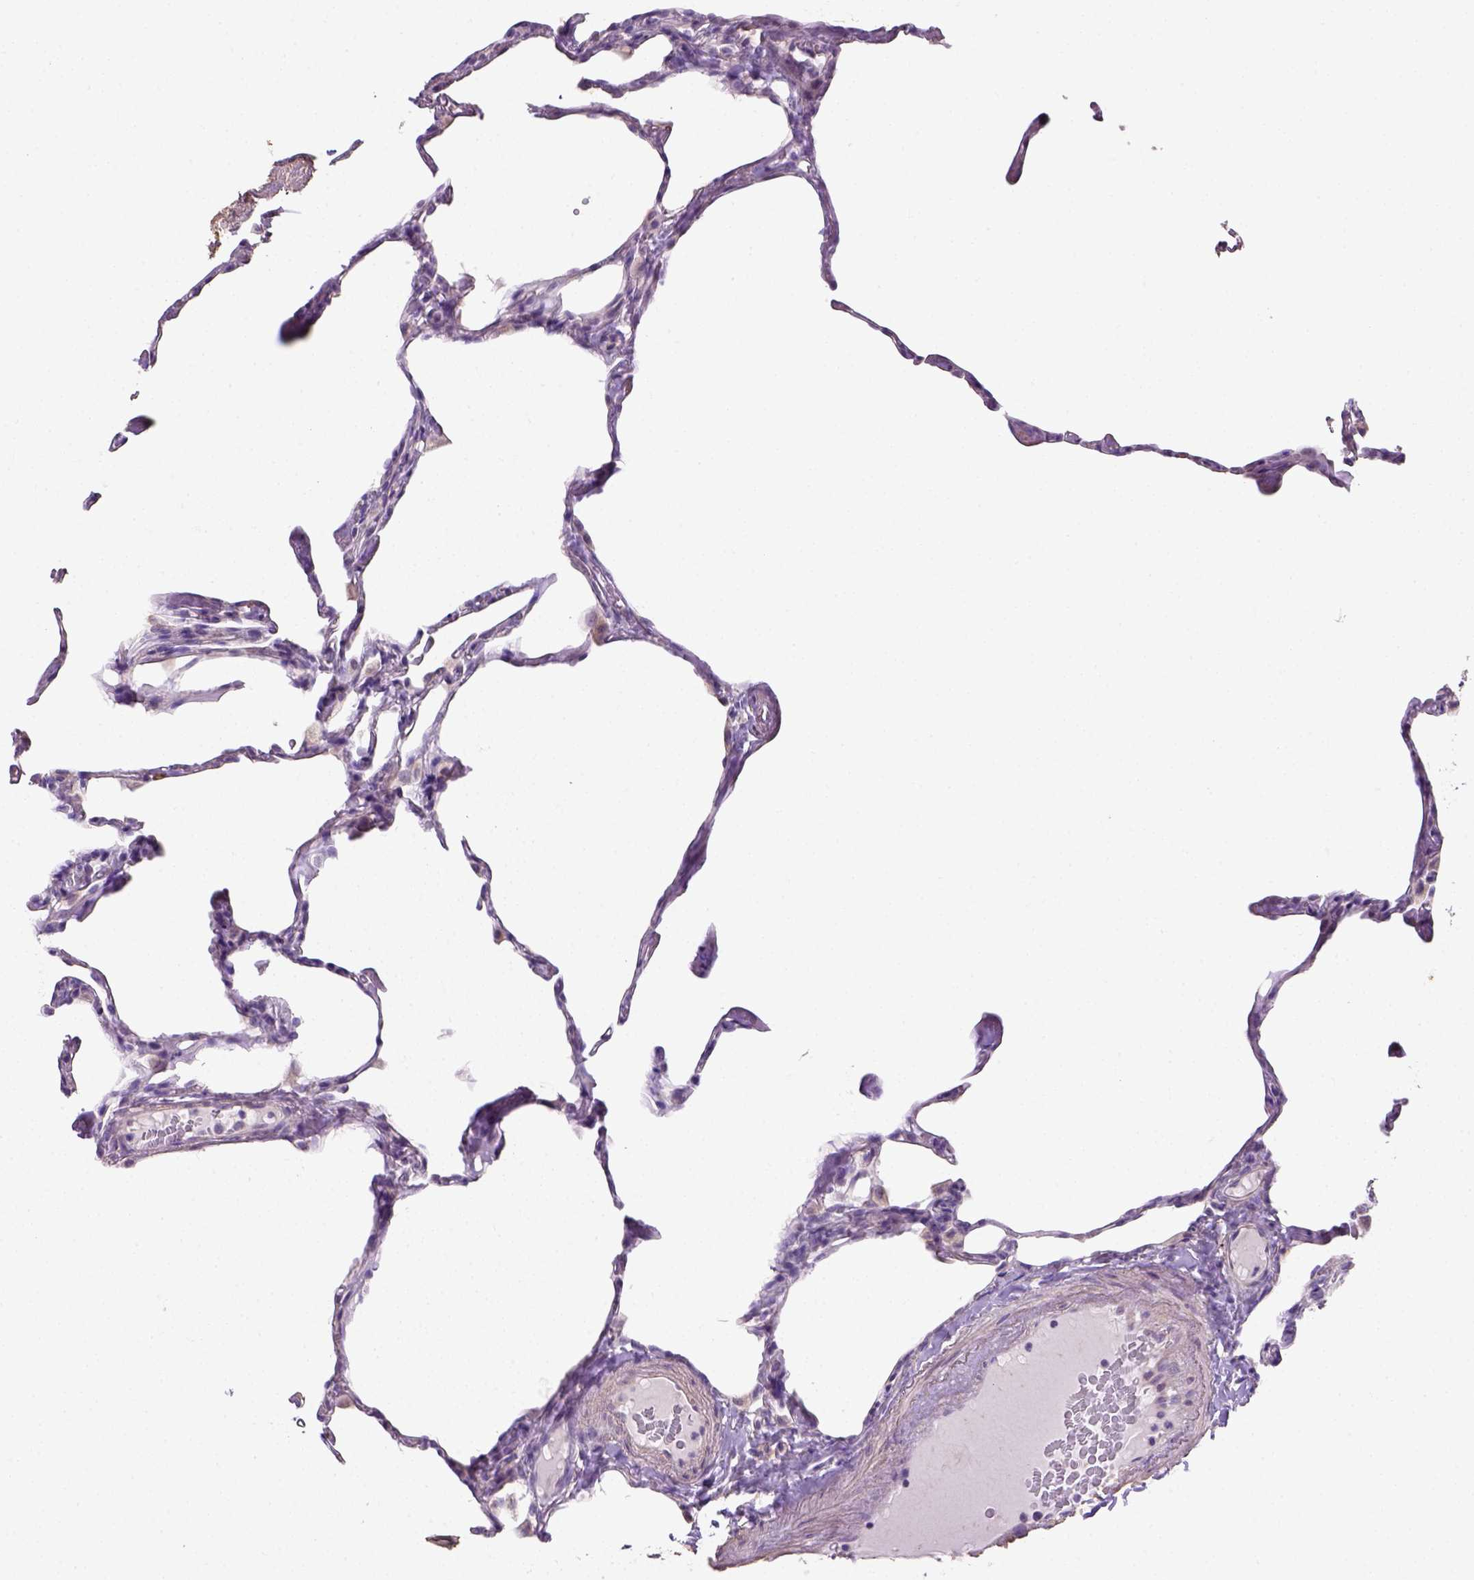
{"staining": {"intensity": "negative", "quantity": "none", "location": "none"}, "tissue": "lung", "cell_type": "Alveolar cells", "image_type": "normal", "snomed": [{"axis": "morphology", "description": "Normal tissue, NOS"}, {"axis": "topography", "description": "Lung"}], "caption": "High power microscopy image of an immunohistochemistry (IHC) histopathology image of normal lung, revealing no significant expression in alveolar cells. (Brightfield microscopy of DAB IHC at high magnification).", "gene": "HTRA1", "patient": {"sex": "male", "age": 65}}